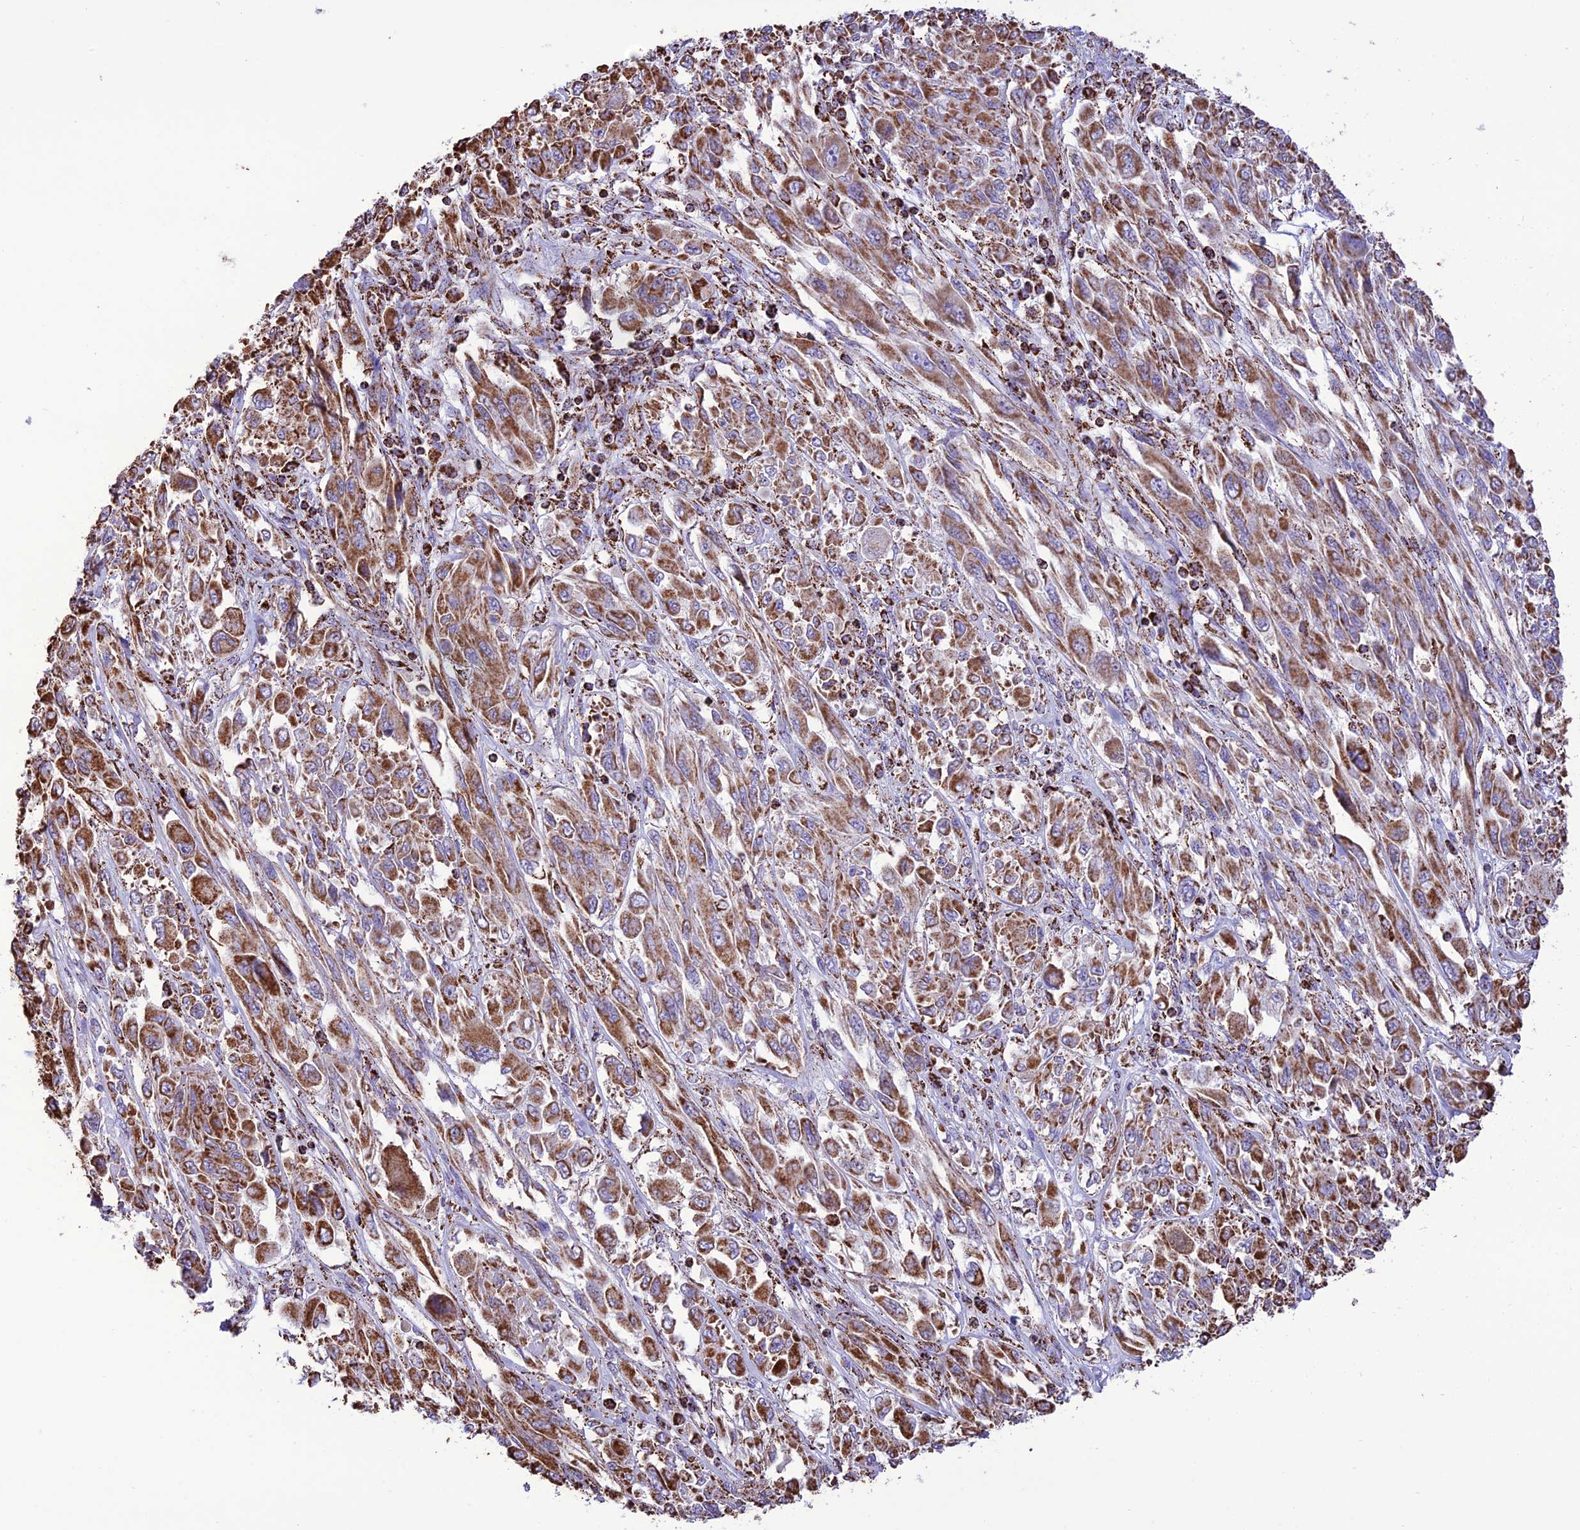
{"staining": {"intensity": "moderate", "quantity": ">75%", "location": "cytoplasmic/membranous"}, "tissue": "melanoma", "cell_type": "Tumor cells", "image_type": "cancer", "snomed": [{"axis": "morphology", "description": "Malignant melanoma, NOS"}, {"axis": "topography", "description": "Skin"}], "caption": "An image of human malignant melanoma stained for a protein shows moderate cytoplasmic/membranous brown staining in tumor cells.", "gene": "NDUFAF1", "patient": {"sex": "female", "age": 91}}